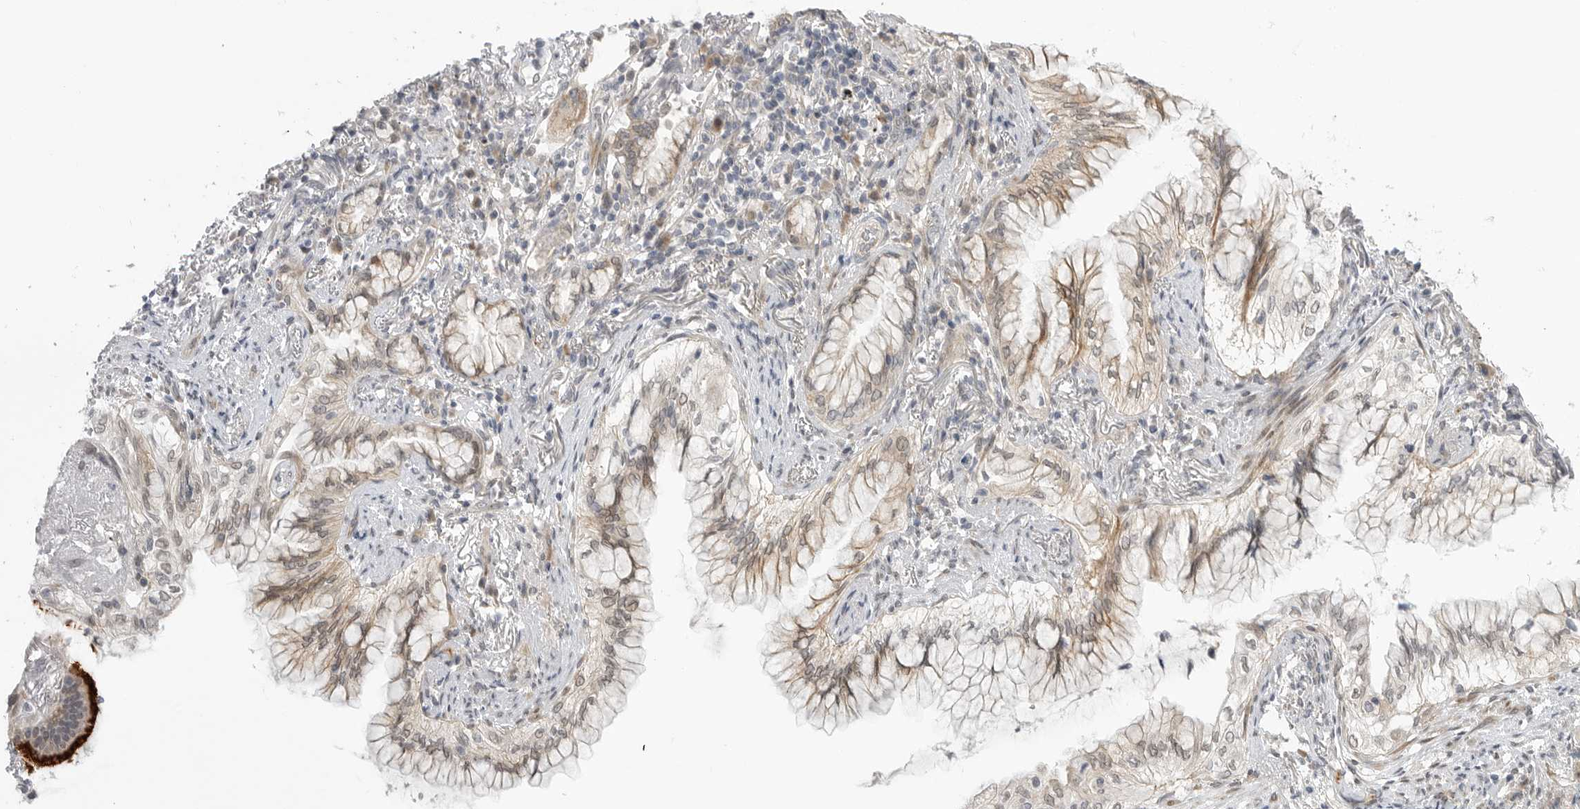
{"staining": {"intensity": "moderate", "quantity": ">75%", "location": "cytoplasmic/membranous"}, "tissue": "lung cancer", "cell_type": "Tumor cells", "image_type": "cancer", "snomed": [{"axis": "morphology", "description": "Adenocarcinoma, NOS"}, {"axis": "topography", "description": "Lung"}], "caption": "The micrograph demonstrates a brown stain indicating the presence of a protein in the cytoplasmic/membranous of tumor cells in lung adenocarcinoma. (DAB = brown stain, brightfield microscopy at high magnification).", "gene": "GGT6", "patient": {"sex": "female", "age": 70}}